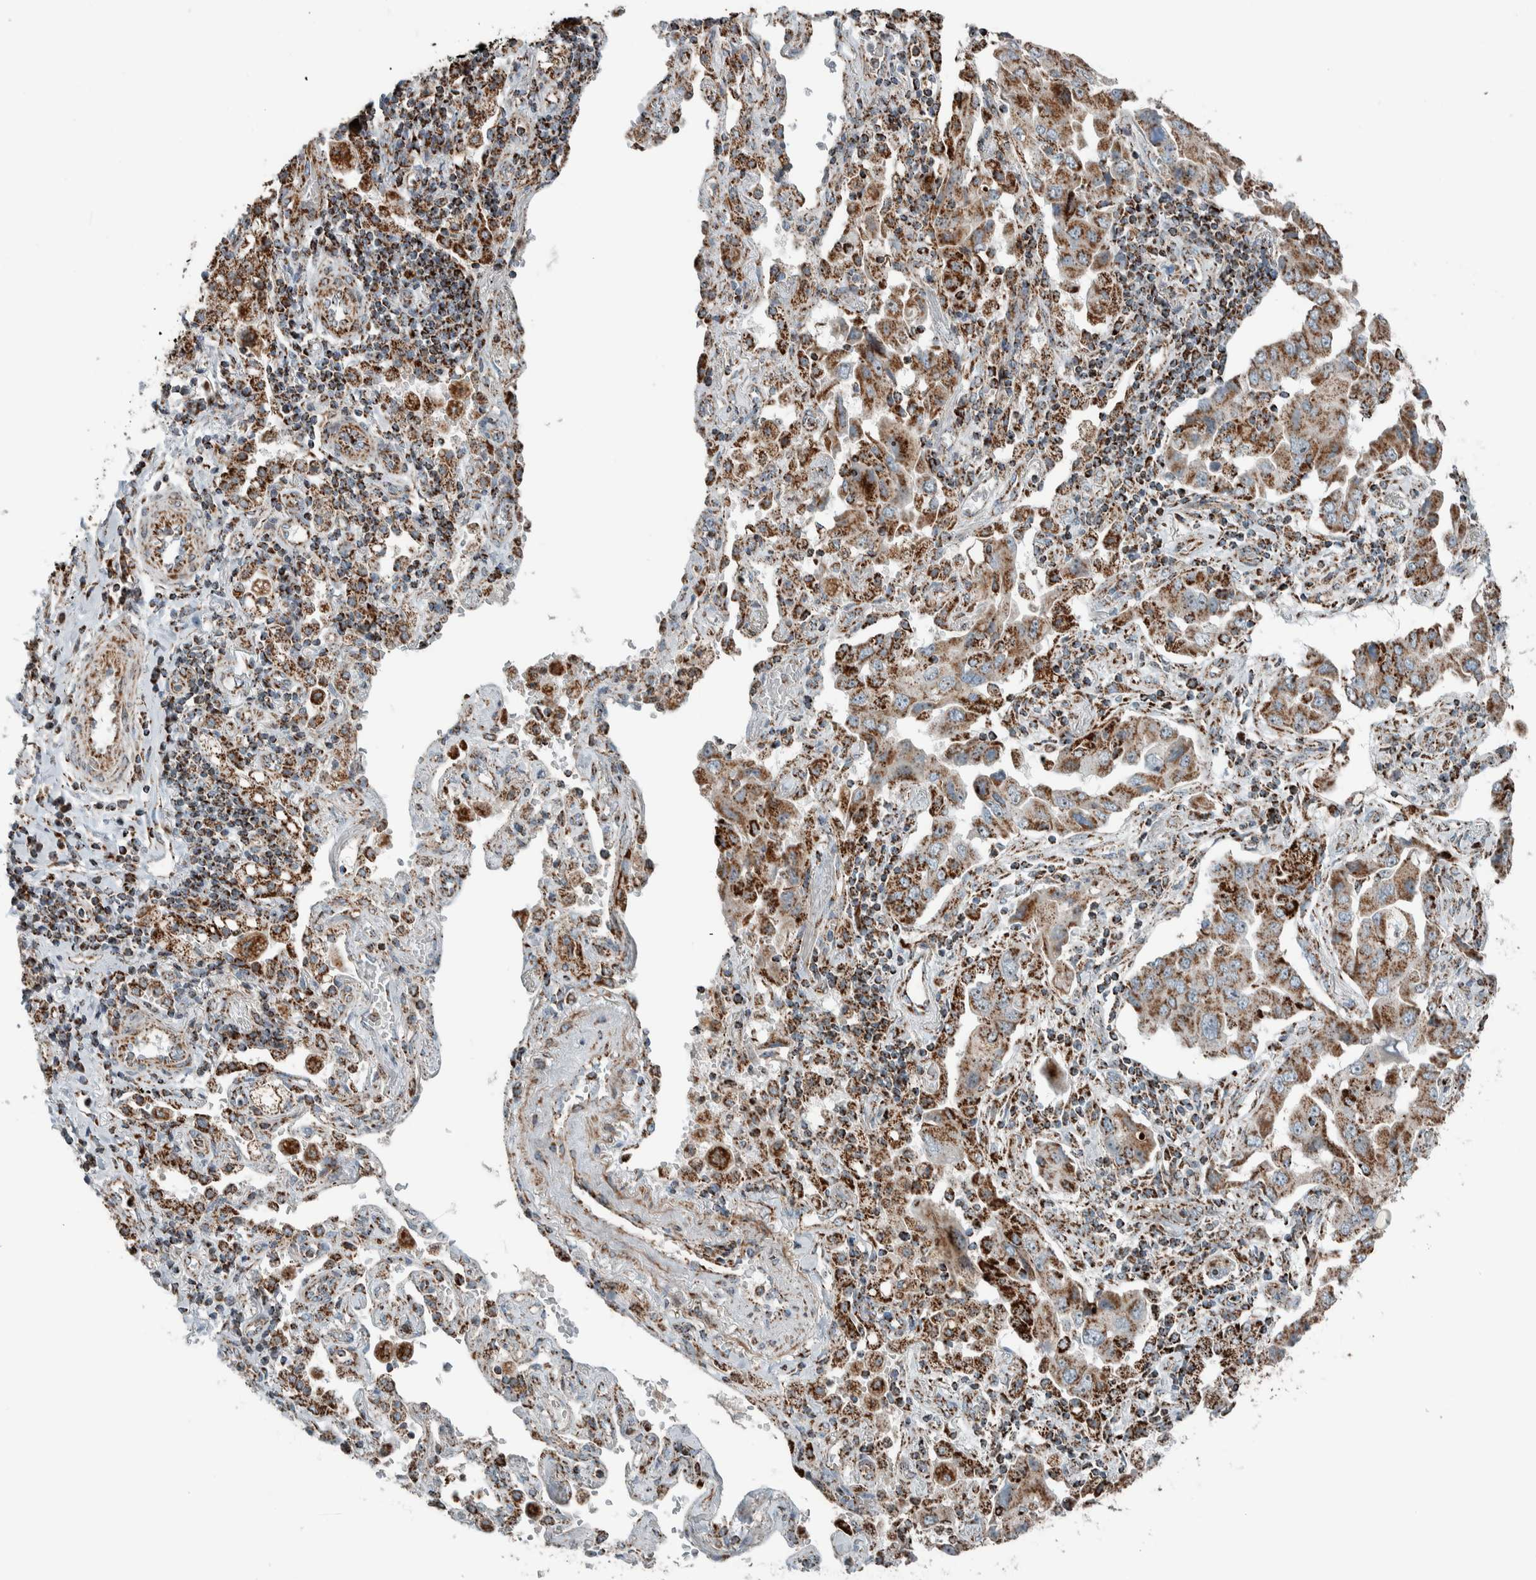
{"staining": {"intensity": "moderate", "quantity": ">75%", "location": "cytoplasmic/membranous"}, "tissue": "lung cancer", "cell_type": "Tumor cells", "image_type": "cancer", "snomed": [{"axis": "morphology", "description": "Adenocarcinoma, NOS"}, {"axis": "topography", "description": "Lung"}], "caption": "Lung cancer (adenocarcinoma) tissue shows moderate cytoplasmic/membranous expression in approximately >75% of tumor cells, visualized by immunohistochemistry.", "gene": "CNTROB", "patient": {"sex": "female", "age": 65}}